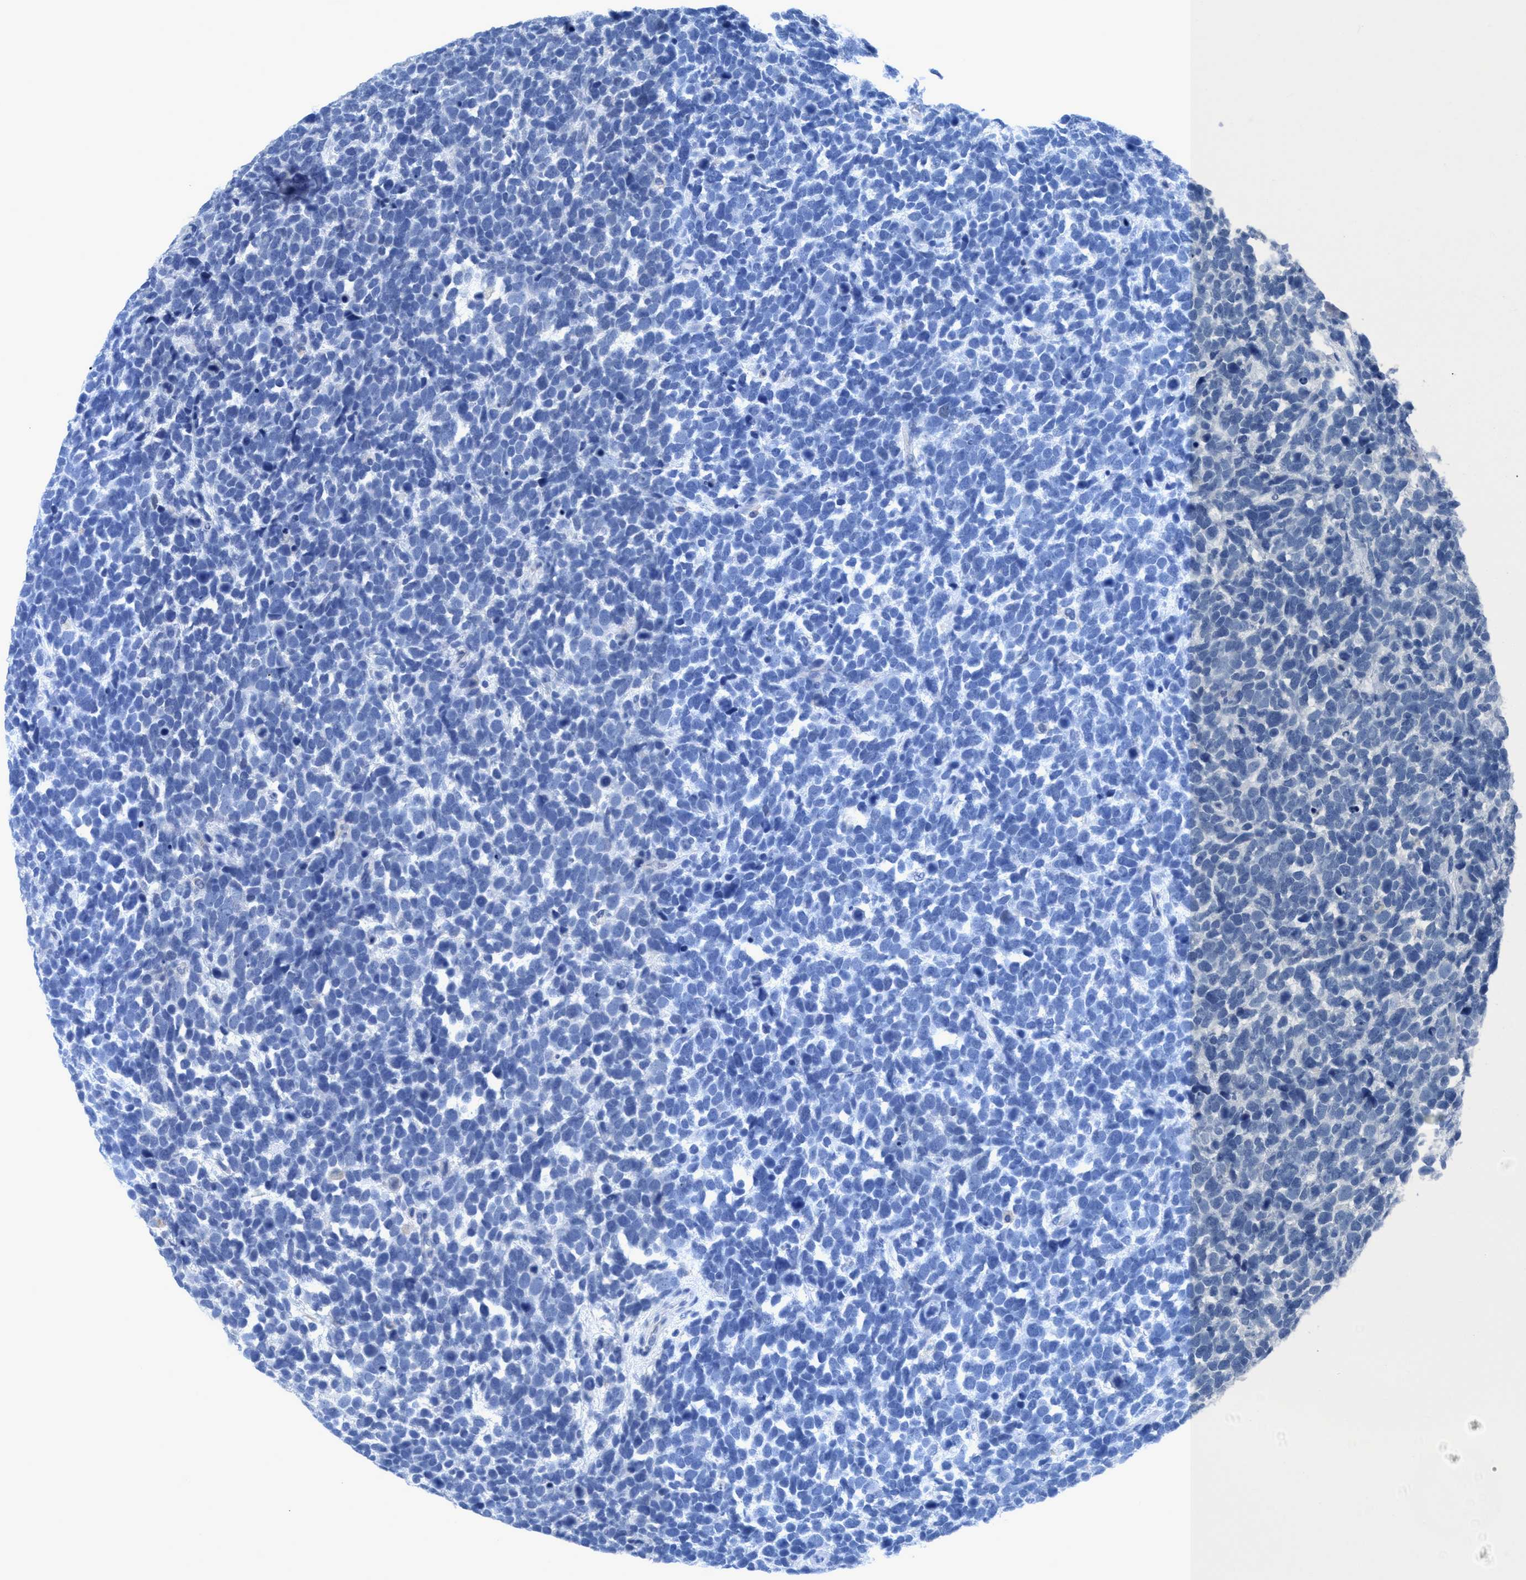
{"staining": {"intensity": "negative", "quantity": "none", "location": "none"}, "tissue": "urothelial cancer", "cell_type": "Tumor cells", "image_type": "cancer", "snomed": [{"axis": "morphology", "description": "Urothelial carcinoma, High grade"}, {"axis": "topography", "description": "Urinary bladder"}], "caption": "Protein analysis of urothelial cancer exhibits no significant staining in tumor cells.", "gene": "DNAI1", "patient": {"sex": "female", "age": 82}}